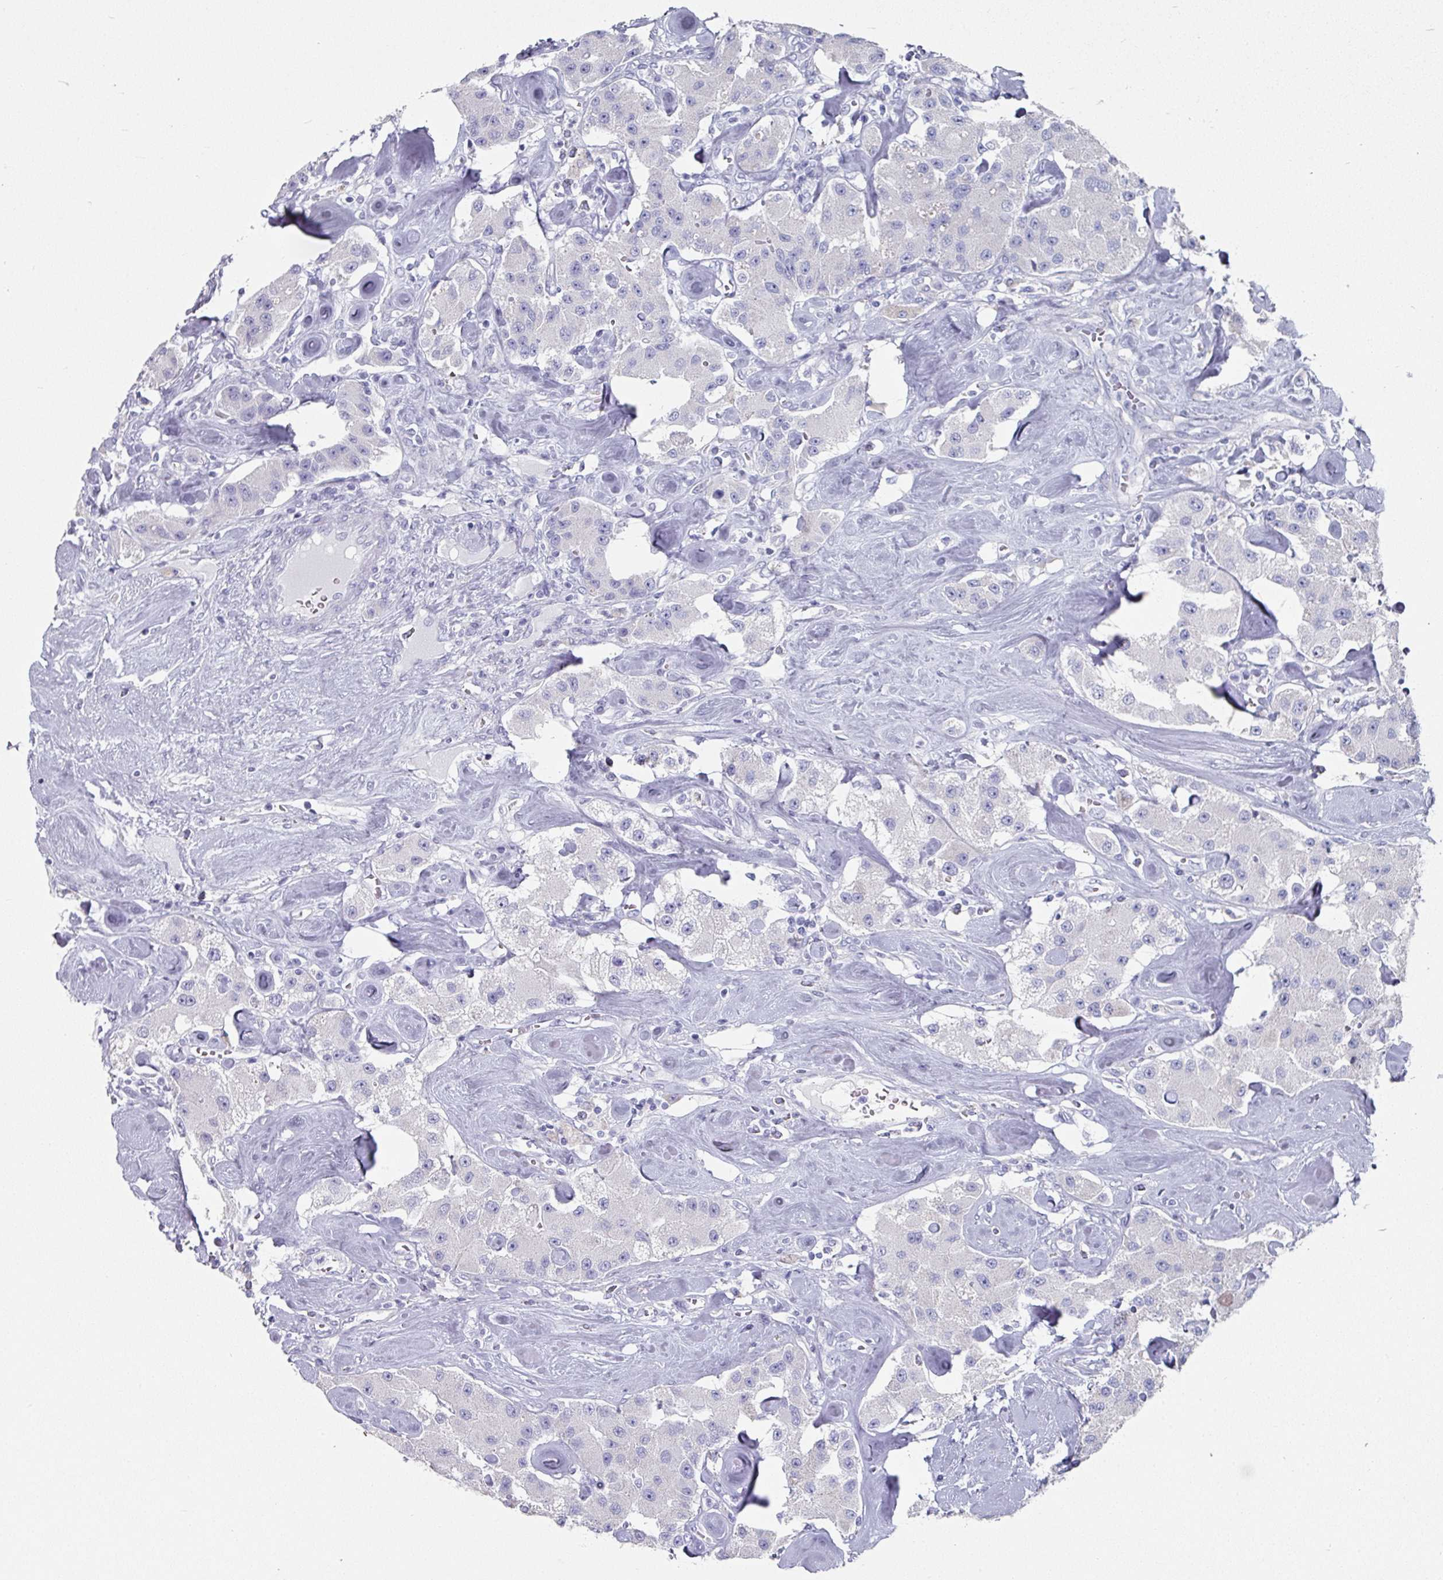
{"staining": {"intensity": "negative", "quantity": "none", "location": "none"}, "tissue": "carcinoid", "cell_type": "Tumor cells", "image_type": "cancer", "snomed": [{"axis": "morphology", "description": "Carcinoid, malignant, NOS"}, {"axis": "topography", "description": "Pancreas"}], "caption": "Histopathology image shows no significant protein expression in tumor cells of carcinoid.", "gene": "SETBP1", "patient": {"sex": "male", "age": 41}}